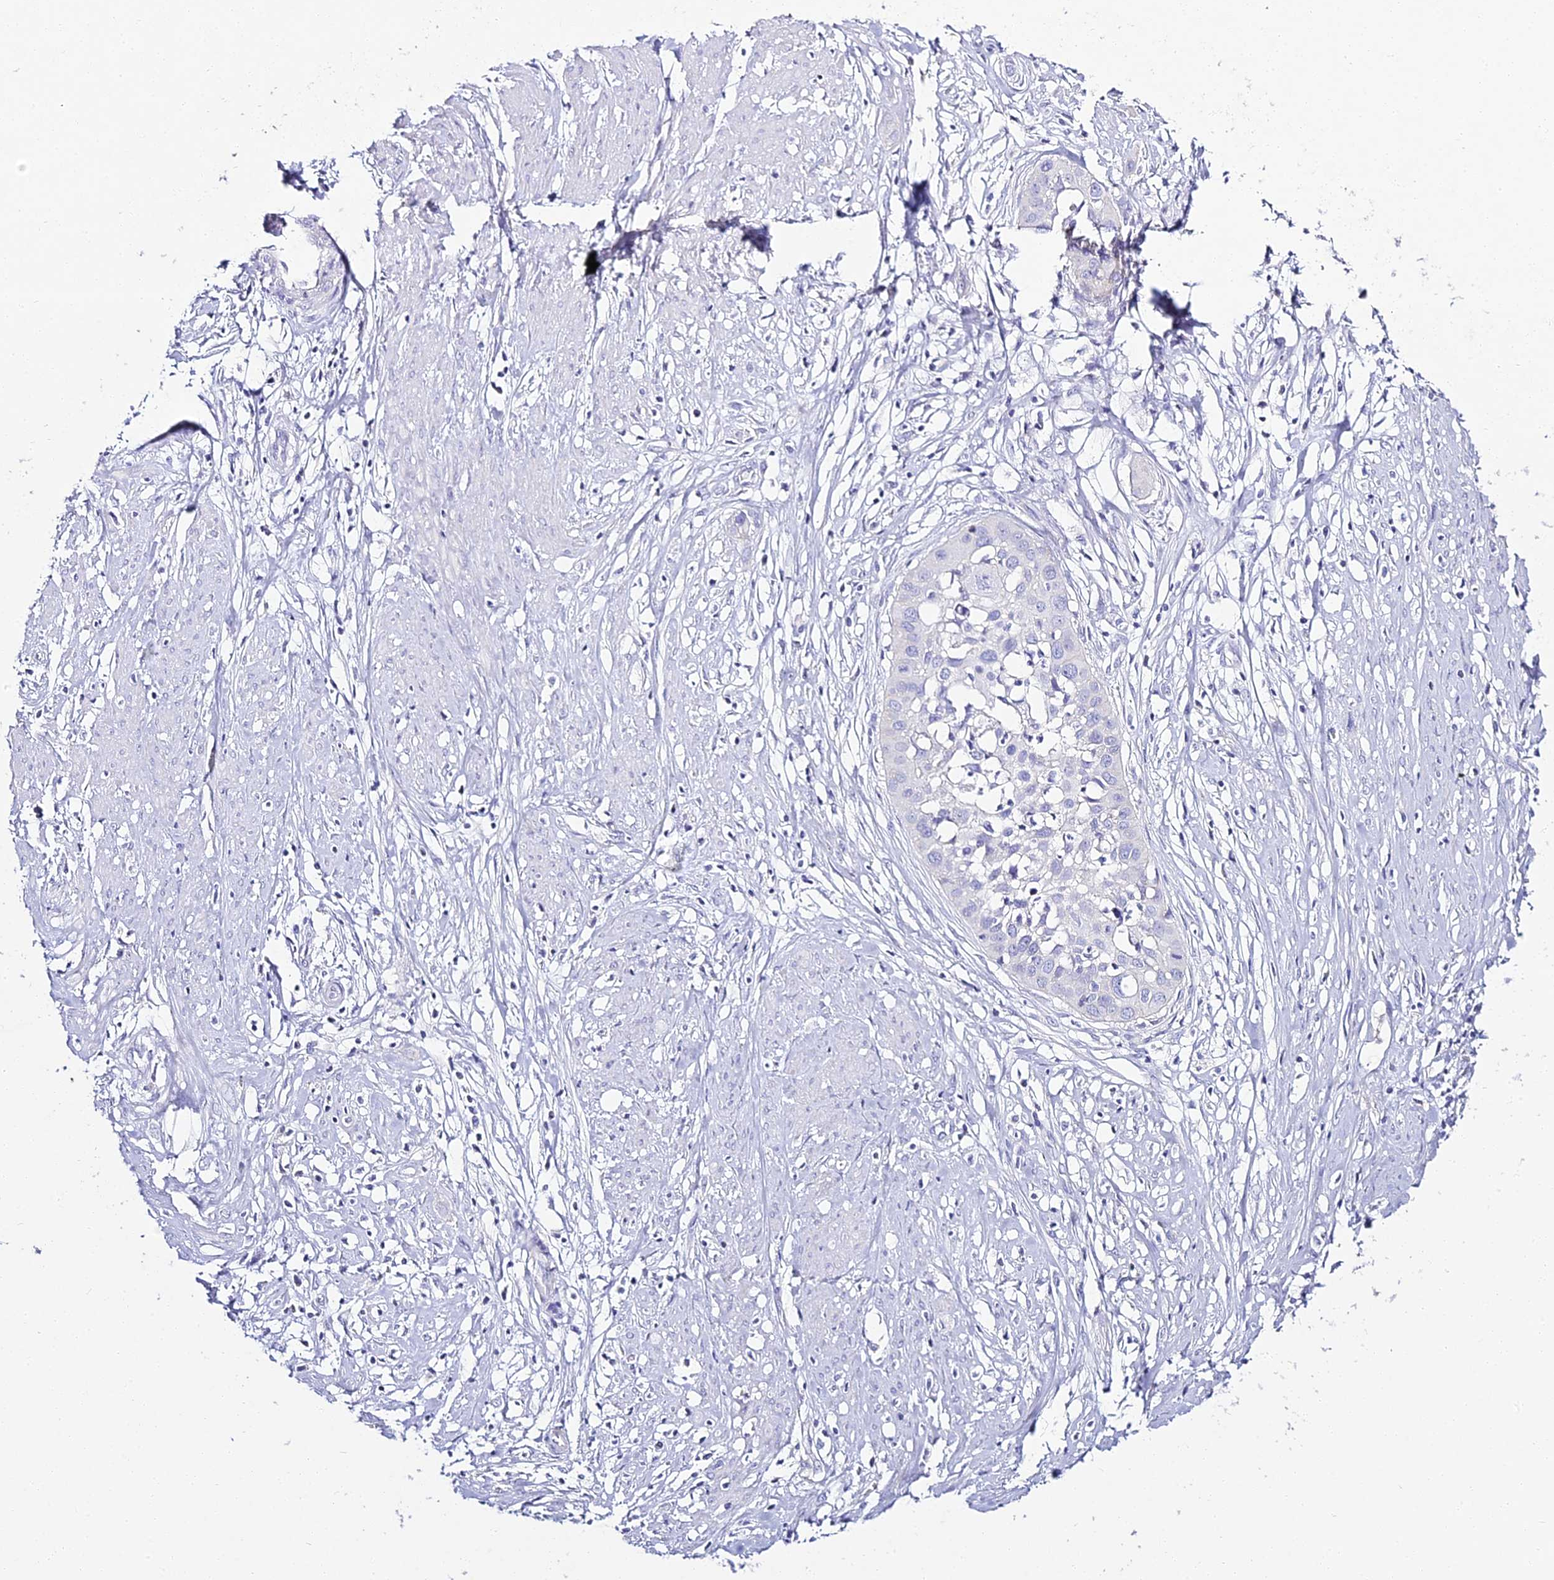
{"staining": {"intensity": "negative", "quantity": "none", "location": "none"}, "tissue": "cervical cancer", "cell_type": "Tumor cells", "image_type": "cancer", "snomed": [{"axis": "morphology", "description": "Squamous cell carcinoma, NOS"}, {"axis": "topography", "description": "Cervix"}], "caption": "This is a photomicrograph of immunohistochemistry staining of cervical squamous cell carcinoma, which shows no staining in tumor cells.", "gene": "ALPG", "patient": {"sex": "female", "age": 34}}